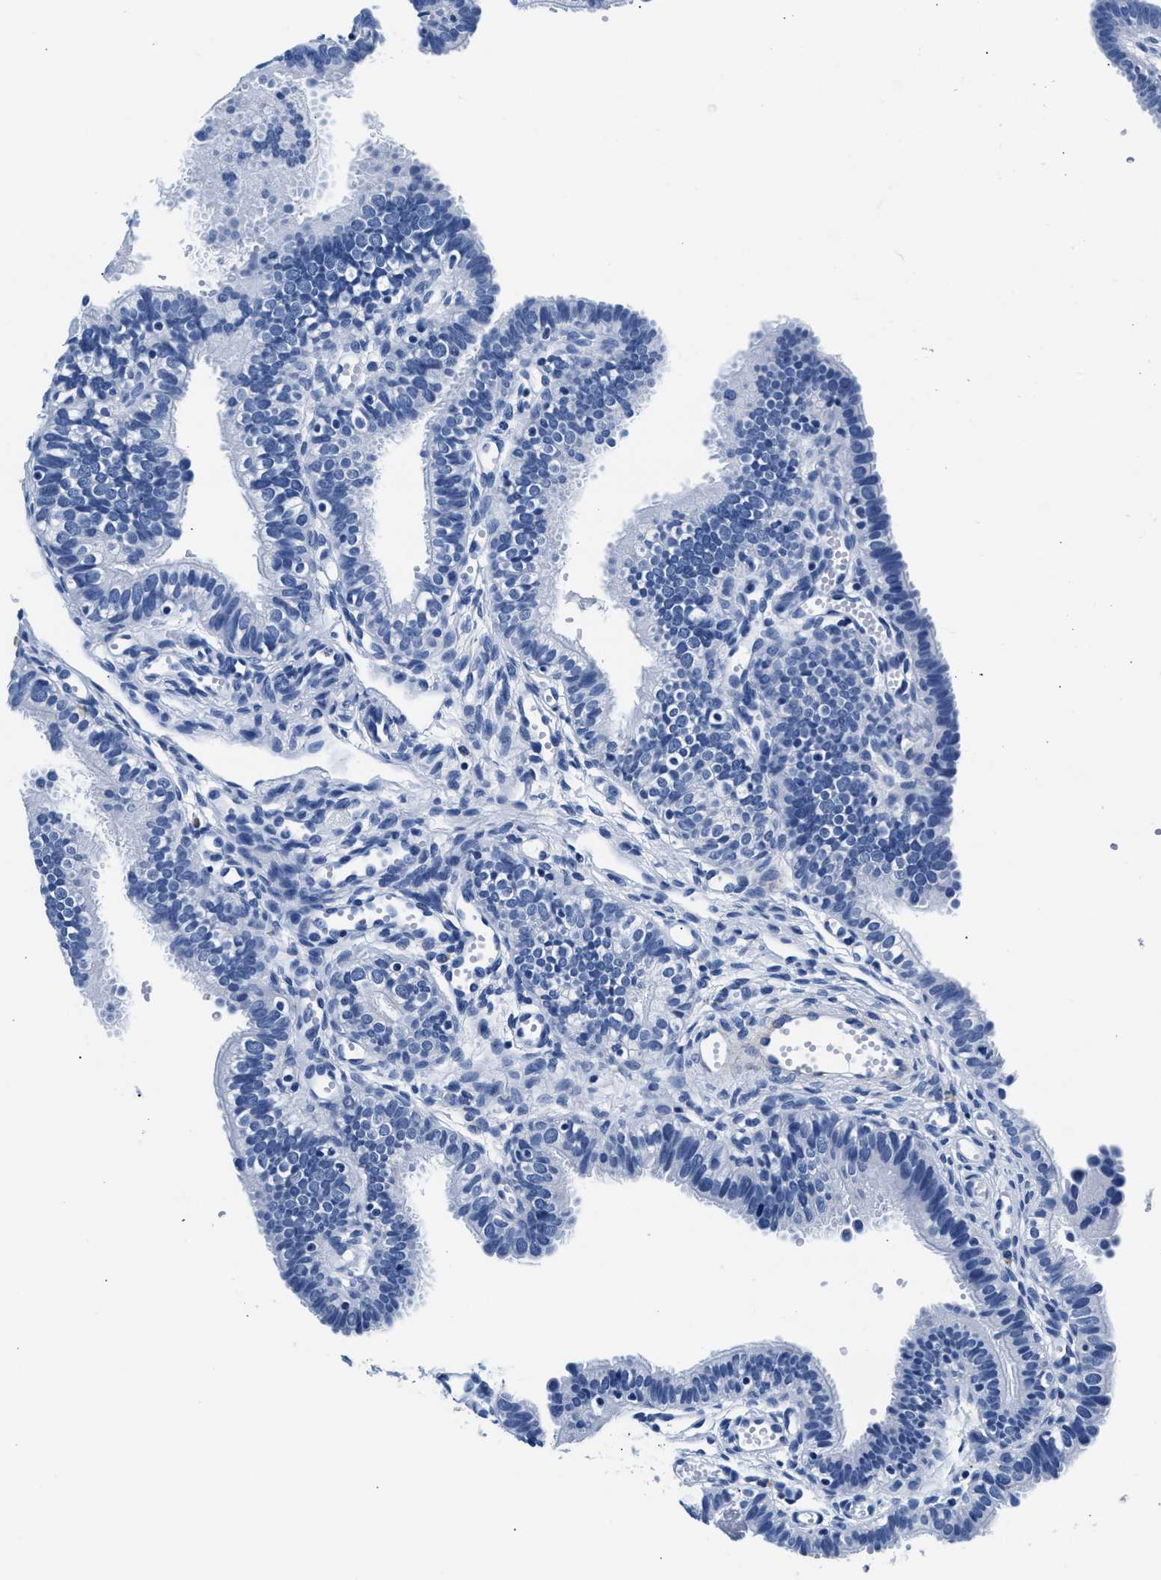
{"staining": {"intensity": "negative", "quantity": "none", "location": "none"}, "tissue": "fallopian tube", "cell_type": "Glandular cells", "image_type": "normal", "snomed": [{"axis": "morphology", "description": "Normal tissue, NOS"}, {"axis": "topography", "description": "Fallopian tube"}, {"axis": "topography", "description": "Placenta"}], "caption": "This photomicrograph is of normal fallopian tube stained with immunohistochemistry to label a protein in brown with the nuclei are counter-stained blue. There is no positivity in glandular cells.", "gene": "TNR", "patient": {"sex": "female", "age": 34}}